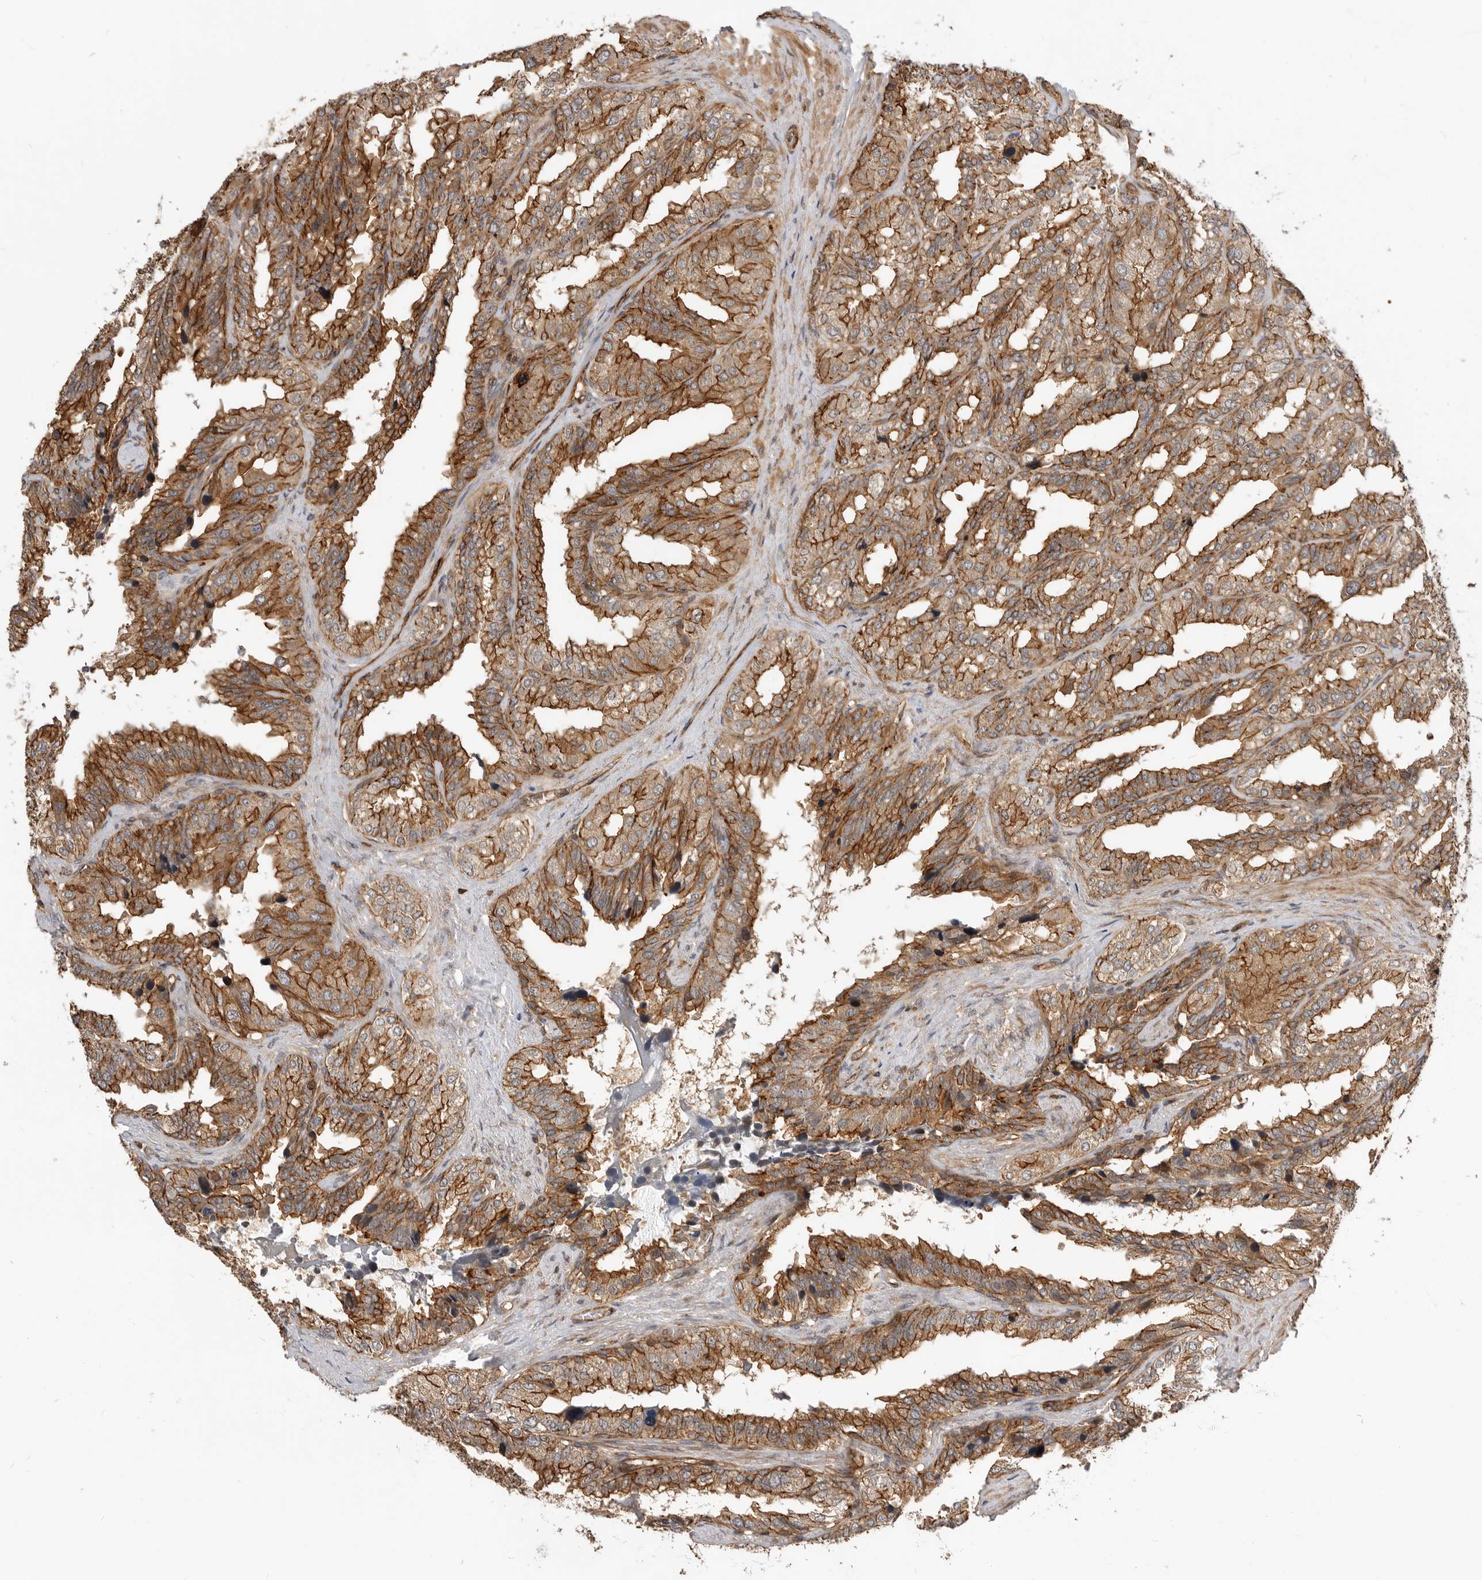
{"staining": {"intensity": "moderate", "quantity": ">75%", "location": "cytoplasmic/membranous"}, "tissue": "seminal vesicle", "cell_type": "Glandular cells", "image_type": "normal", "snomed": [{"axis": "morphology", "description": "Normal tissue, NOS"}, {"axis": "topography", "description": "Prostate"}, {"axis": "topography", "description": "Seminal veicle"}], "caption": "Protein staining of benign seminal vesicle exhibits moderate cytoplasmic/membranous positivity in about >75% of glandular cells.", "gene": "GPATCH2", "patient": {"sex": "male", "age": 51}}